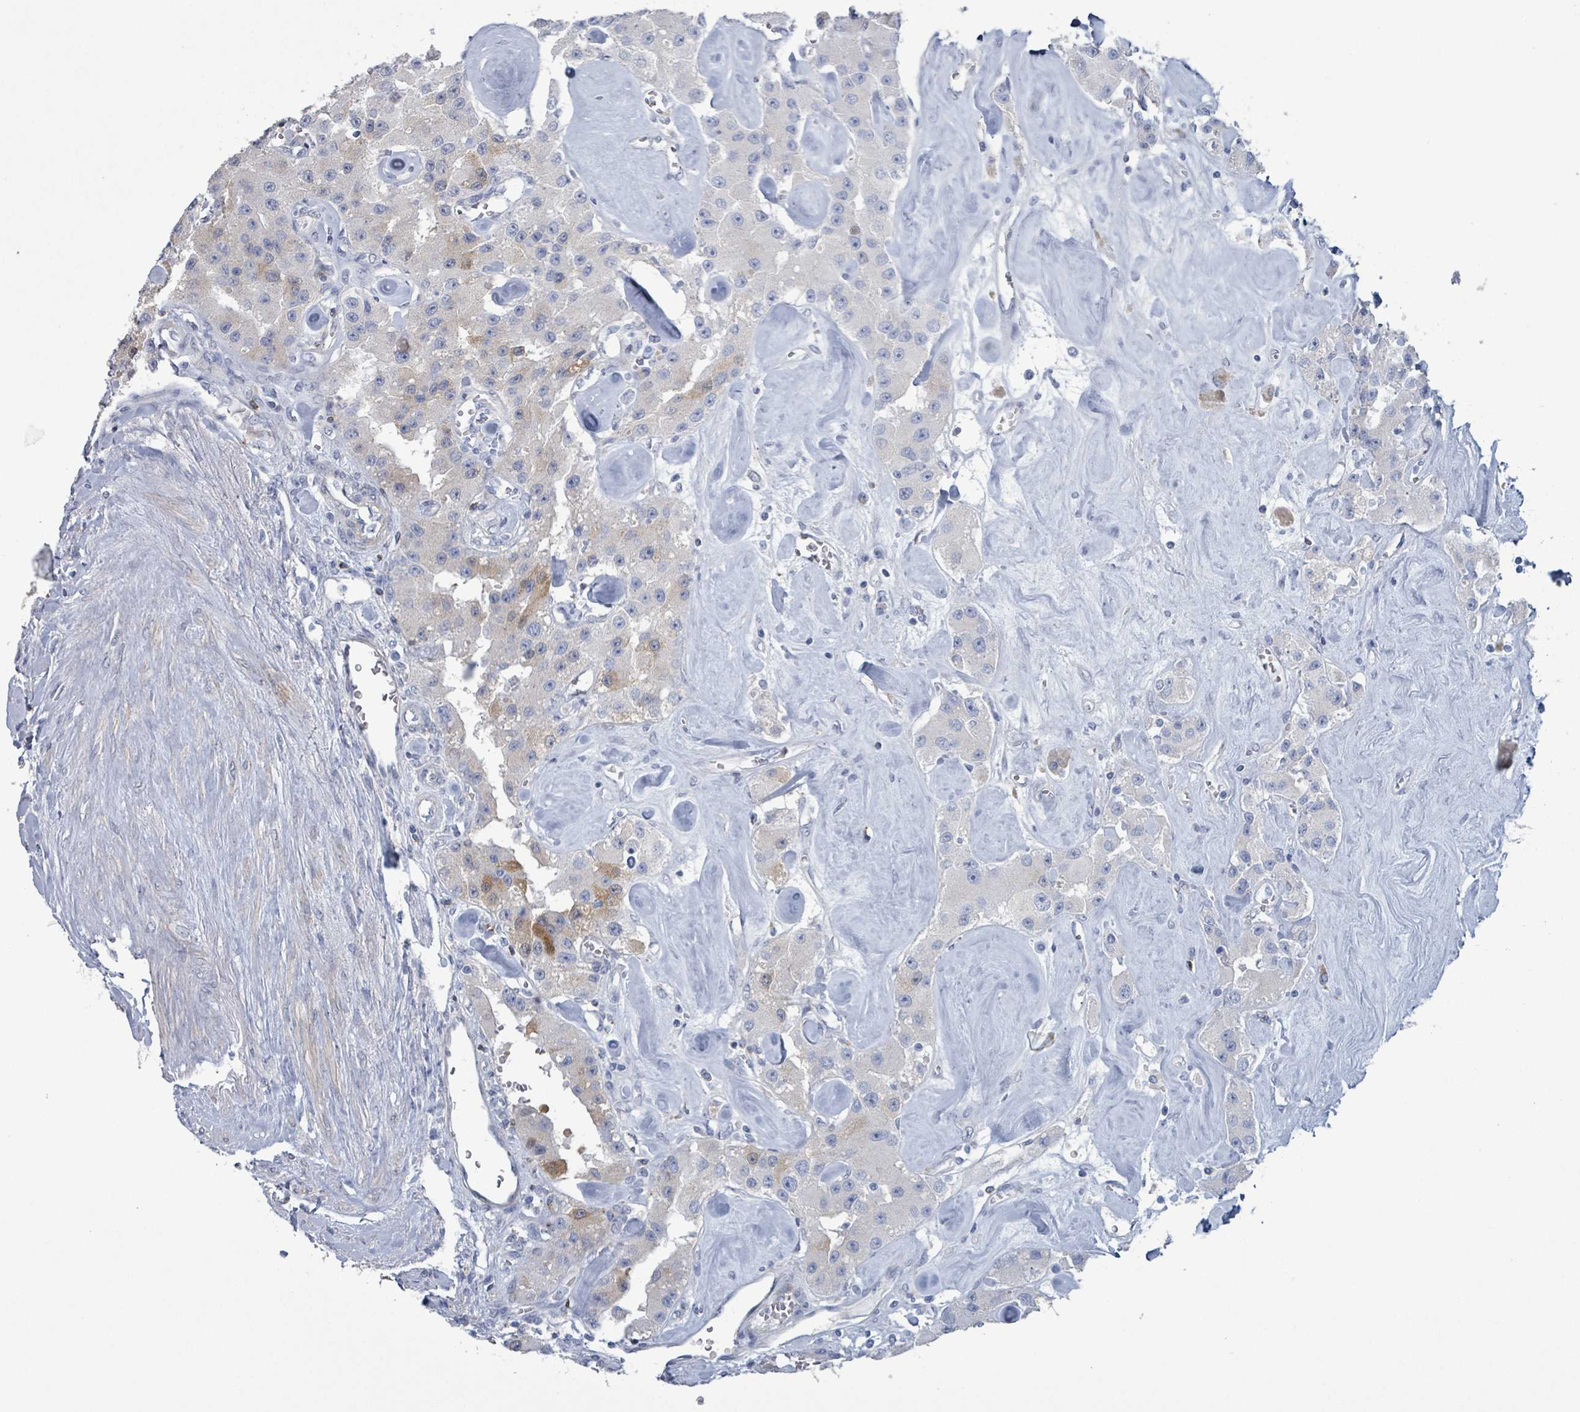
{"staining": {"intensity": "moderate", "quantity": "<25%", "location": "cytoplasmic/membranous"}, "tissue": "carcinoid", "cell_type": "Tumor cells", "image_type": "cancer", "snomed": [{"axis": "morphology", "description": "Carcinoid, malignant, NOS"}, {"axis": "topography", "description": "Pancreas"}], "caption": "This photomicrograph reveals carcinoid stained with immunohistochemistry (IHC) to label a protein in brown. The cytoplasmic/membranous of tumor cells show moderate positivity for the protein. Nuclei are counter-stained blue.", "gene": "PKLR", "patient": {"sex": "male", "age": 41}}